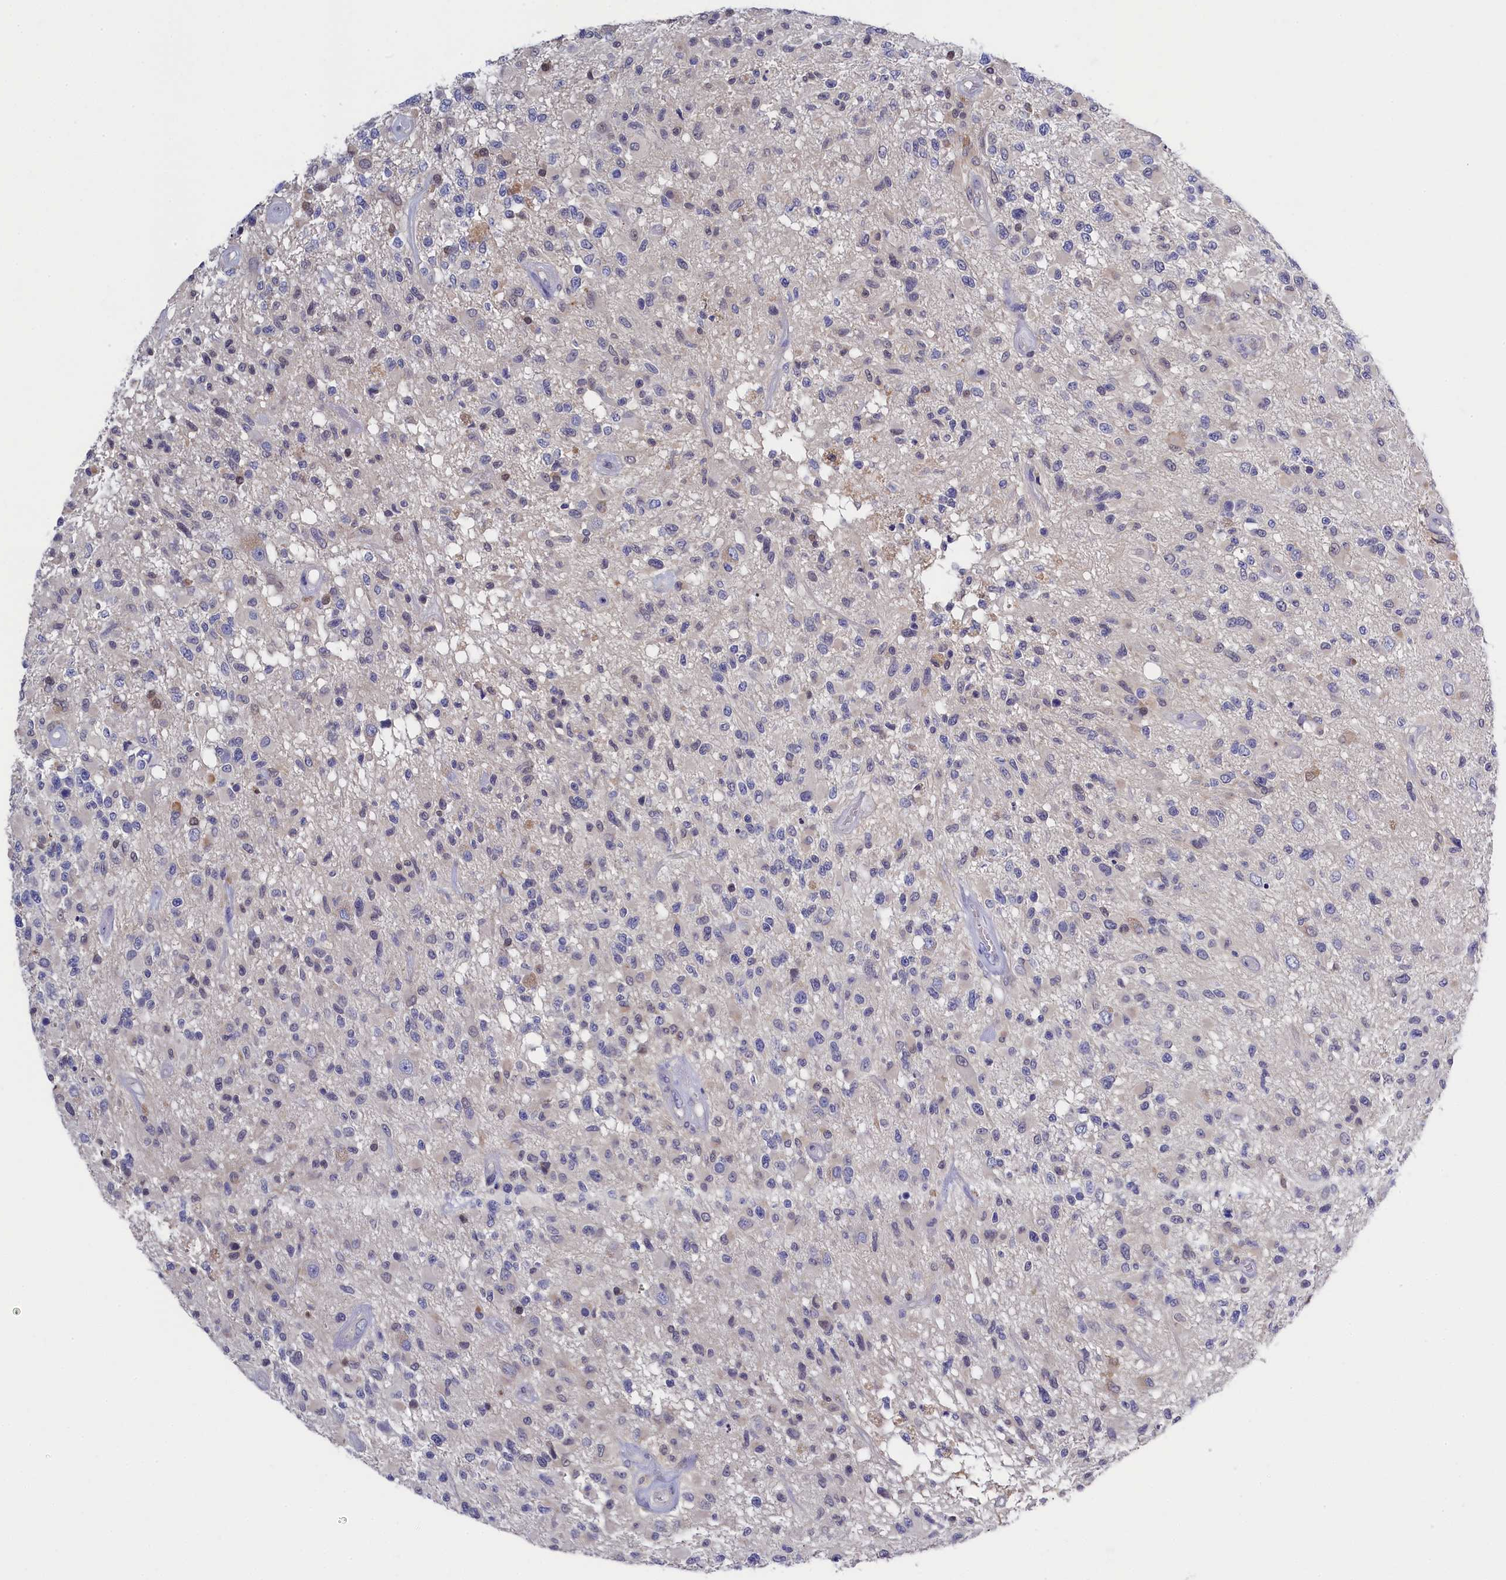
{"staining": {"intensity": "negative", "quantity": "none", "location": "none"}, "tissue": "glioma", "cell_type": "Tumor cells", "image_type": "cancer", "snomed": [{"axis": "morphology", "description": "Glioma, malignant, High grade"}, {"axis": "morphology", "description": "Glioblastoma, NOS"}, {"axis": "topography", "description": "Brain"}], "caption": "Immunohistochemical staining of human glioma reveals no significant expression in tumor cells.", "gene": "C11orf54", "patient": {"sex": "male", "age": 60}}